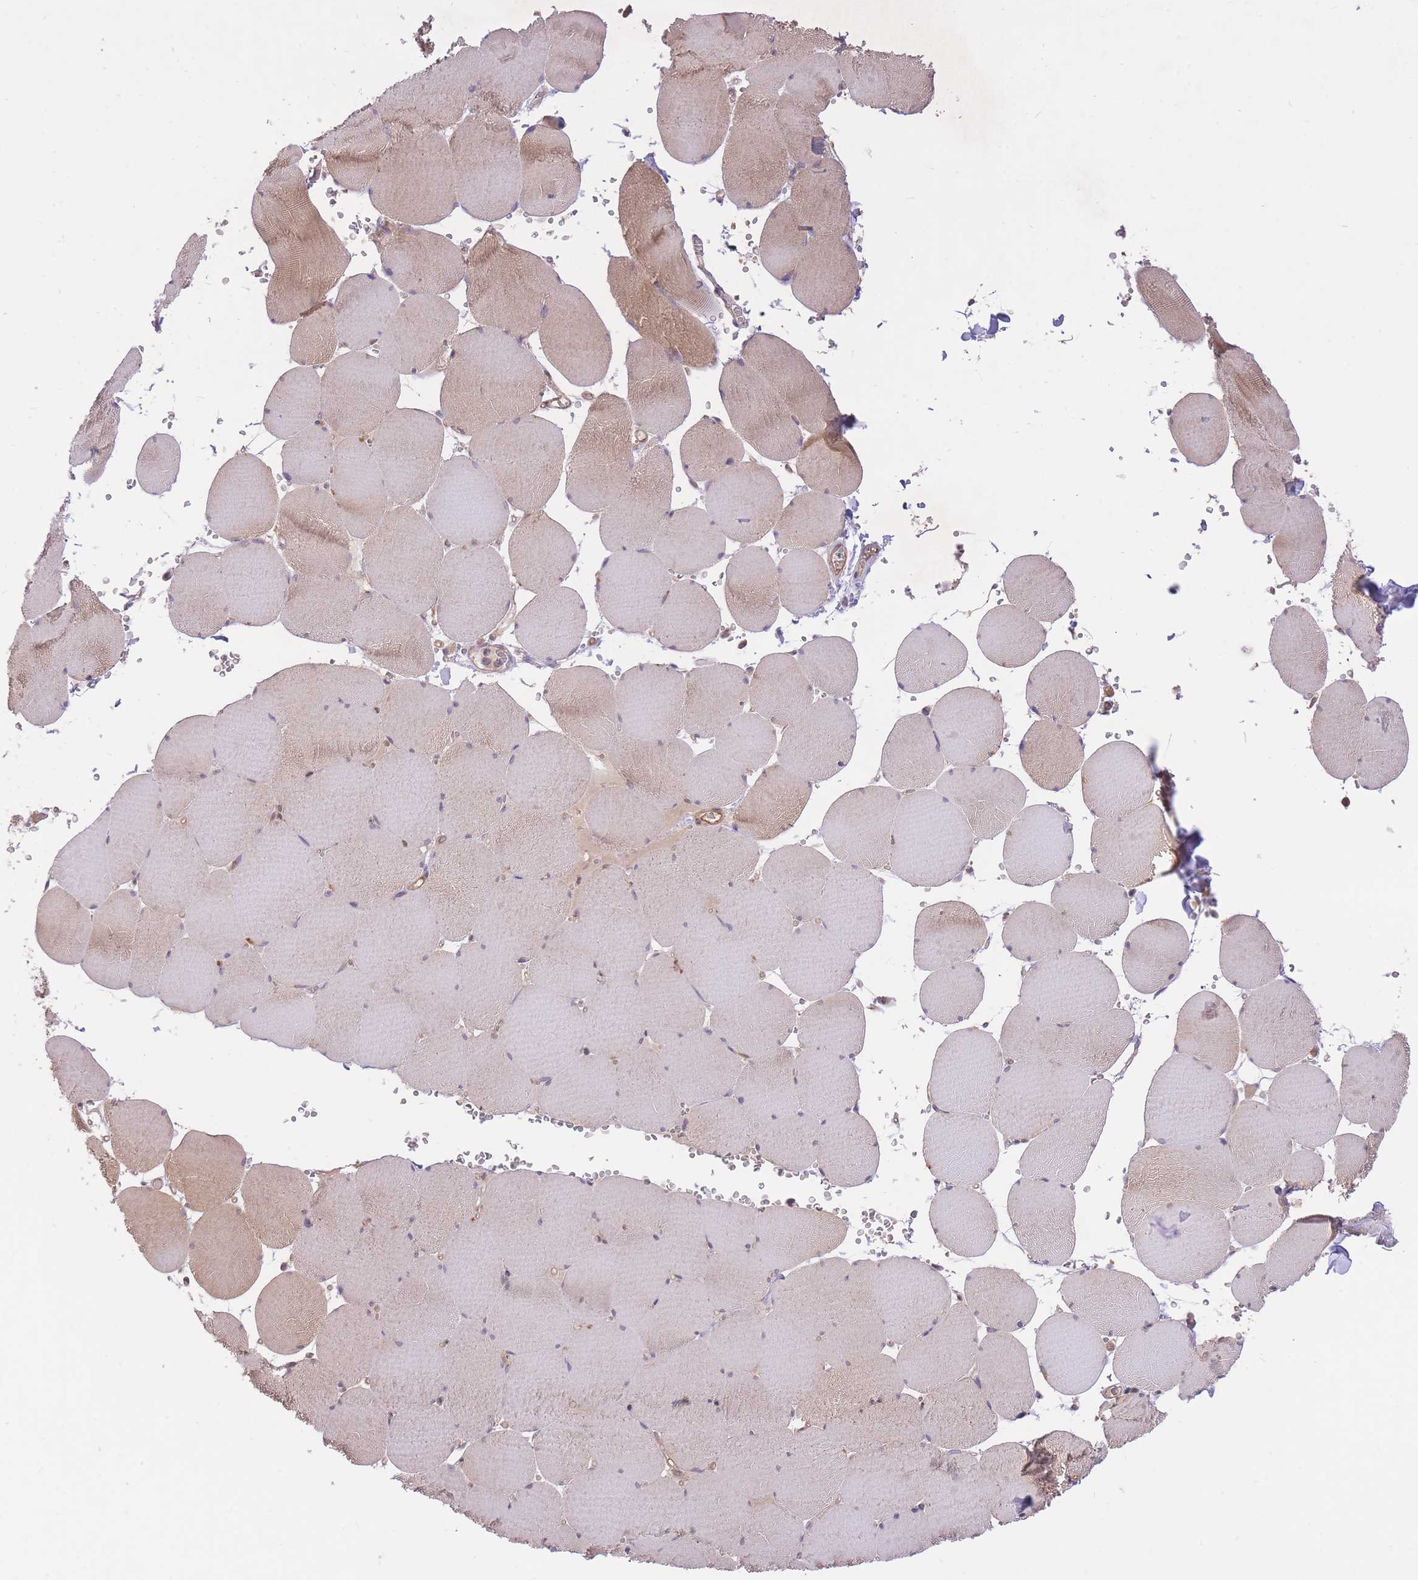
{"staining": {"intensity": "moderate", "quantity": "25%-75%", "location": "cytoplasmic/membranous"}, "tissue": "skeletal muscle", "cell_type": "Myocytes", "image_type": "normal", "snomed": [{"axis": "morphology", "description": "Normal tissue, NOS"}, {"axis": "topography", "description": "Skeletal muscle"}, {"axis": "topography", "description": "Head-Neck"}], "caption": "Skeletal muscle stained with a protein marker displays moderate staining in myocytes.", "gene": "PREP", "patient": {"sex": "male", "age": 66}}